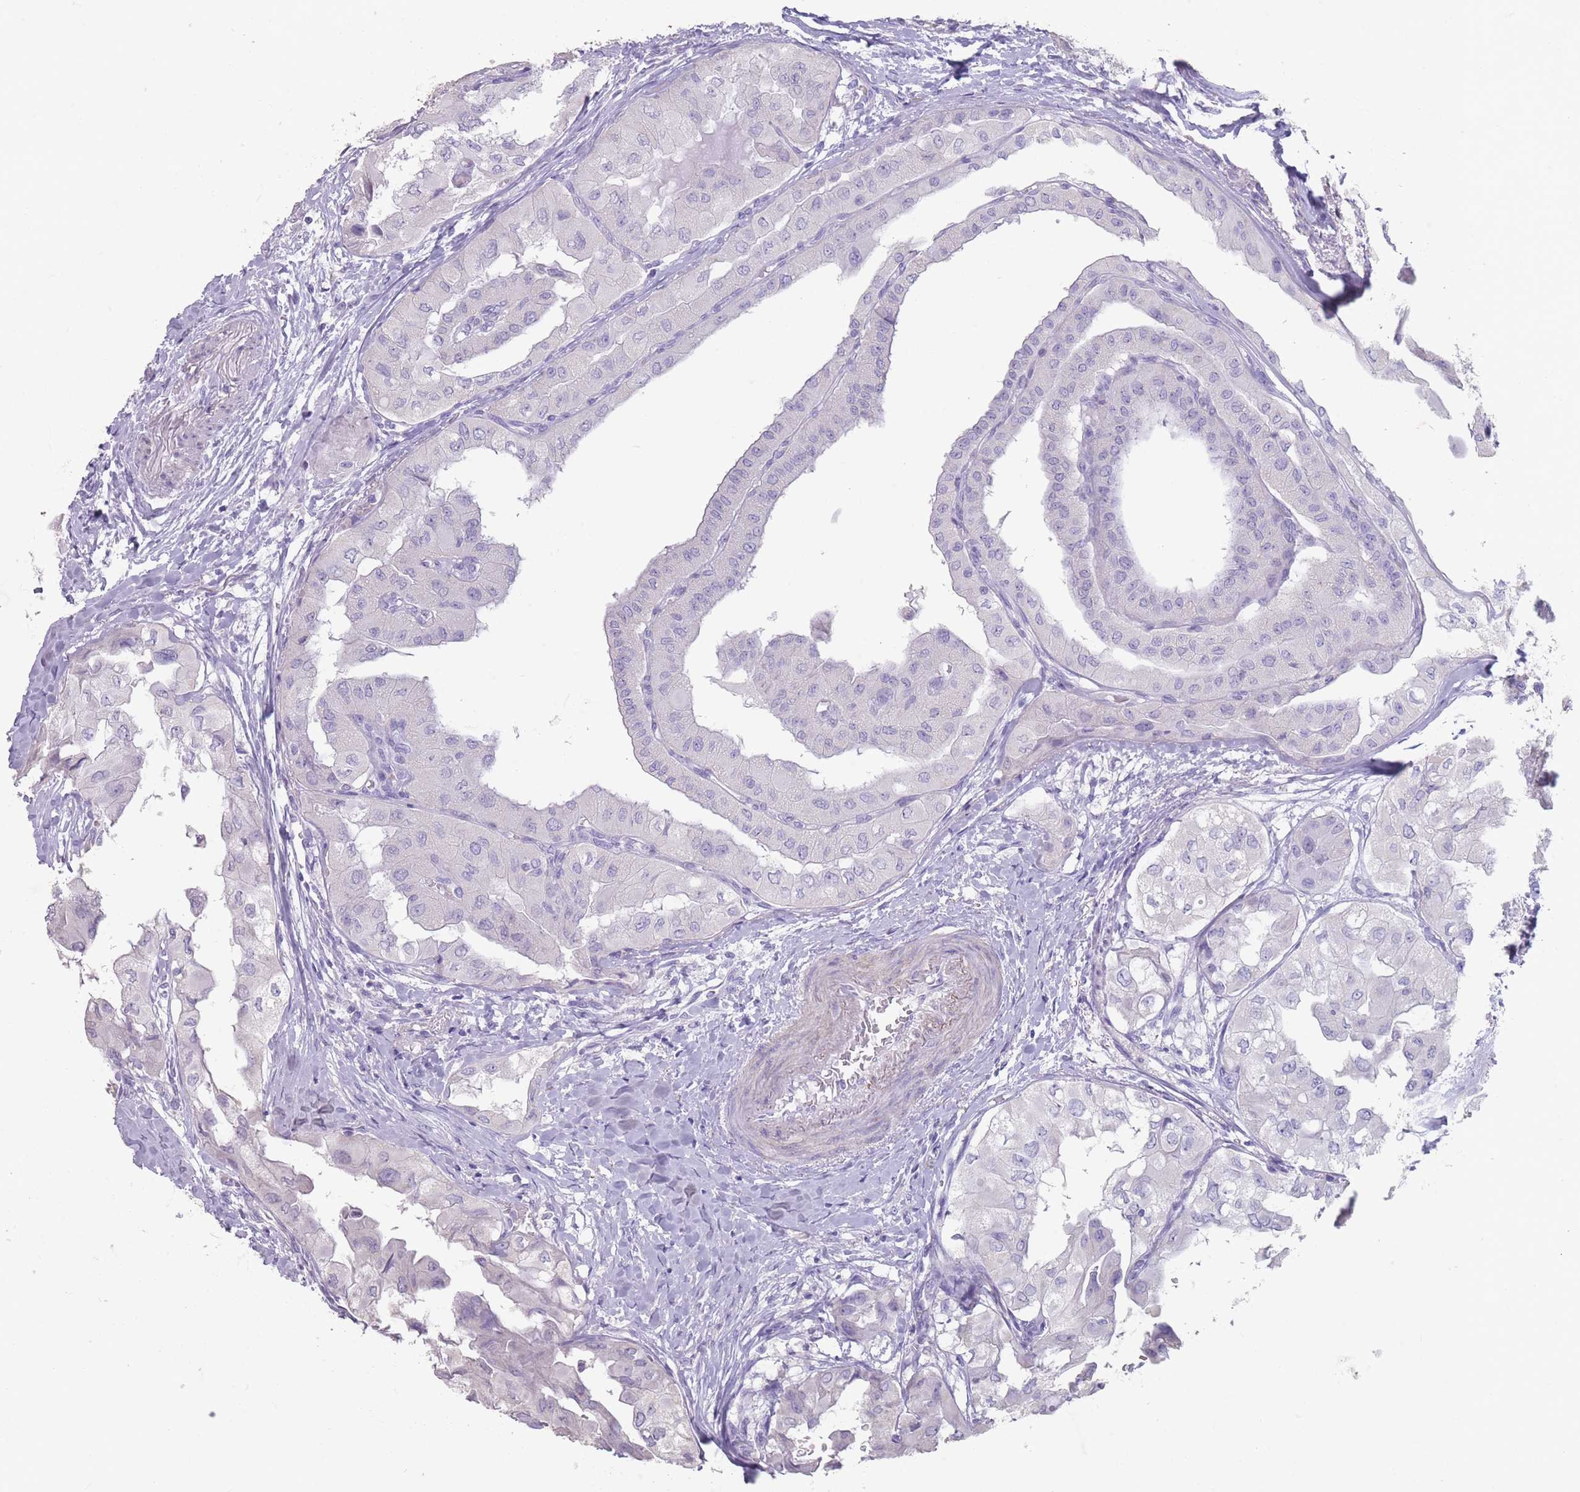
{"staining": {"intensity": "negative", "quantity": "none", "location": "none"}, "tissue": "thyroid cancer", "cell_type": "Tumor cells", "image_type": "cancer", "snomed": [{"axis": "morphology", "description": "Papillary adenocarcinoma, NOS"}, {"axis": "topography", "description": "Thyroid gland"}], "caption": "A photomicrograph of human papillary adenocarcinoma (thyroid) is negative for staining in tumor cells.", "gene": "RHBG", "patient": {"sex": "female", "age": 59}}